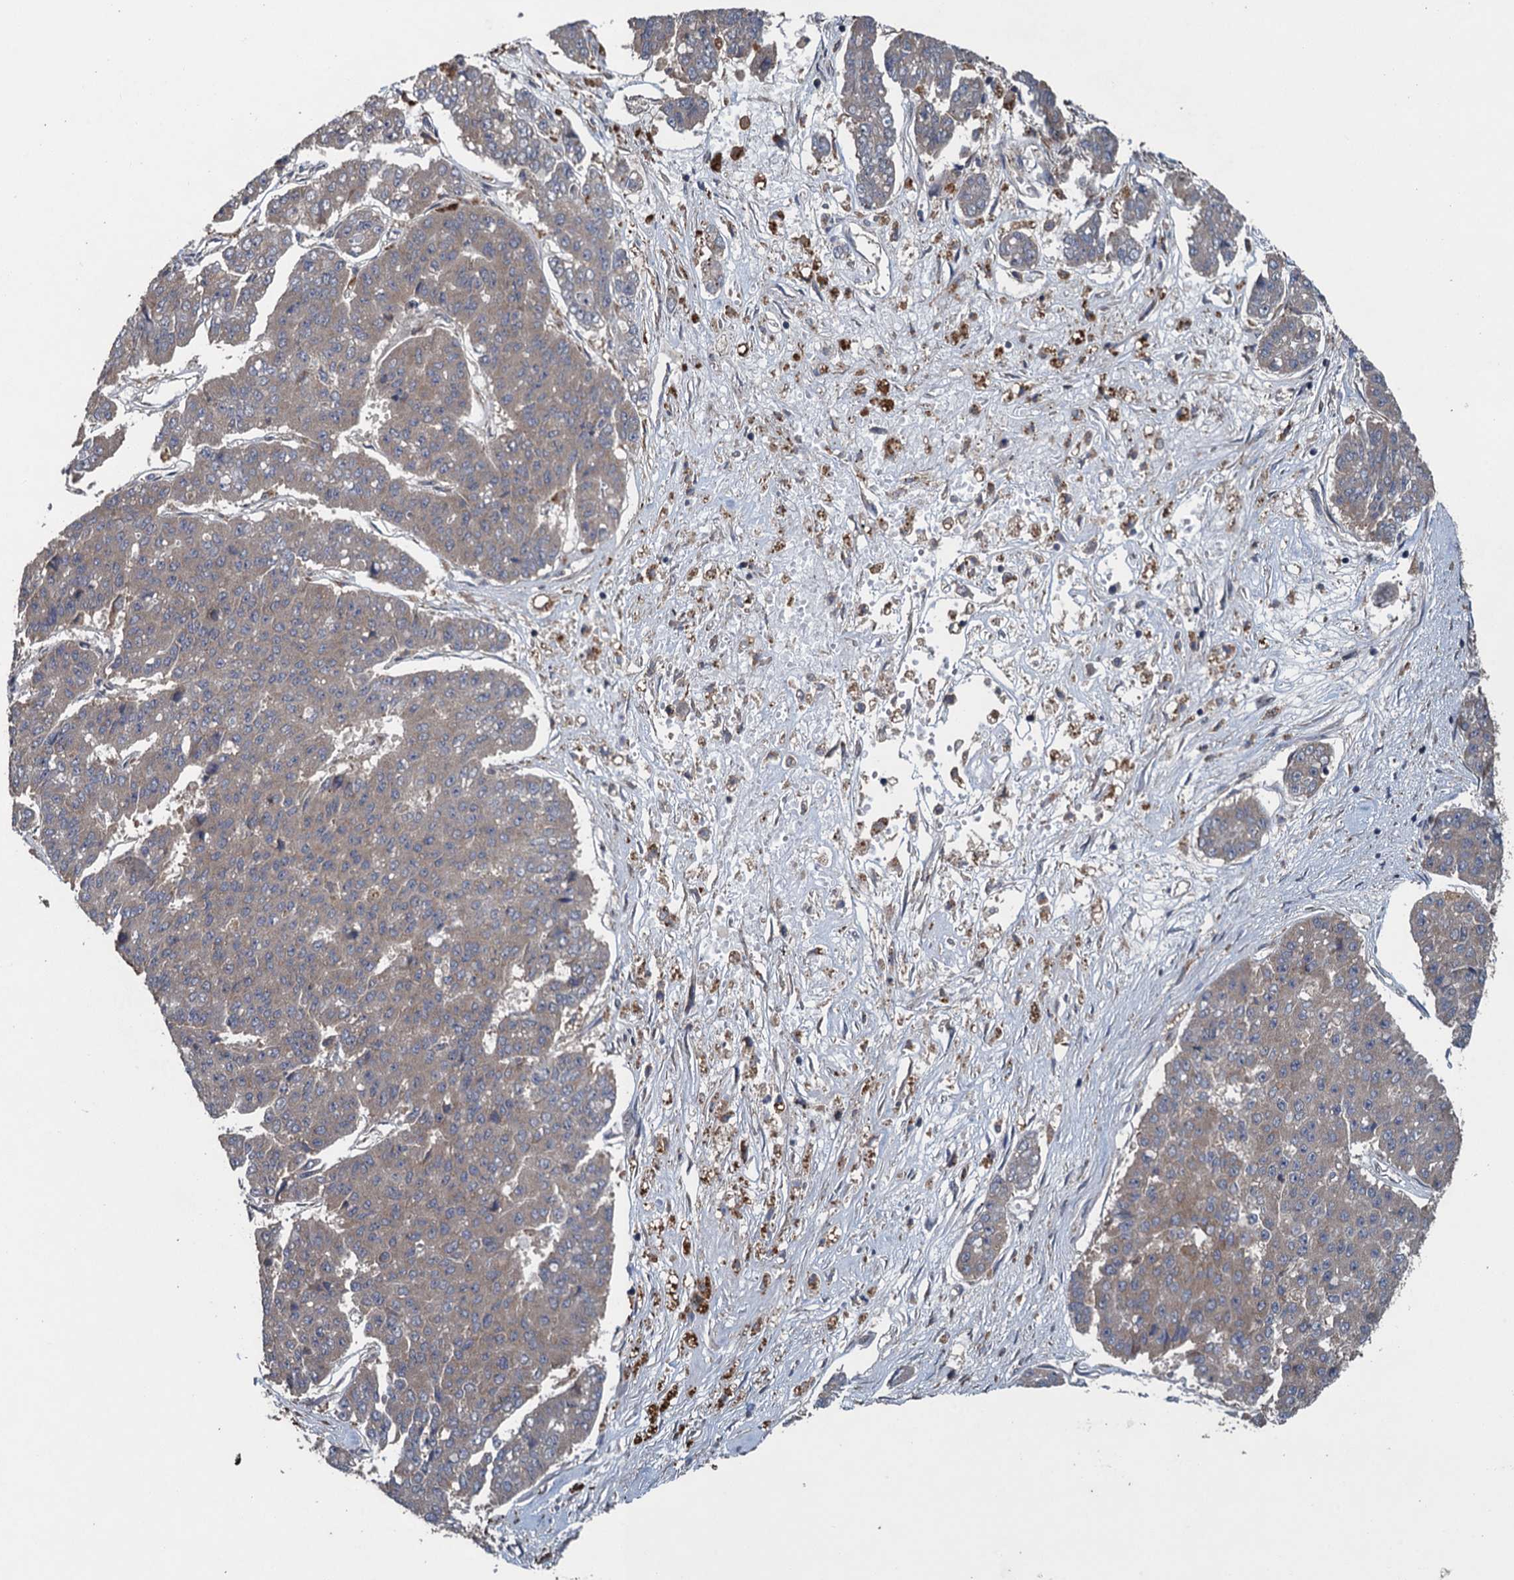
{"staining": {"intensity": "weak", "quantity": "<25%", "location": "cytoplasmic/membranous"}, "tissue": "pancreatic cancer", "cell_type": "Tumor cells", "image_type": "cancer", "snomed": [{"axis": "morphology", "description": "Adenocarcinoma, NOS"}, {"axis": "topography", "description": "Pancreas"}], "caption": "Immunohistochemical staining of adenocarcinoma (pancreatic) demonstrates no significant expression in tumor cells.", "gene": "CNTN5", "patient": {"sex": "male", "age": 50}}